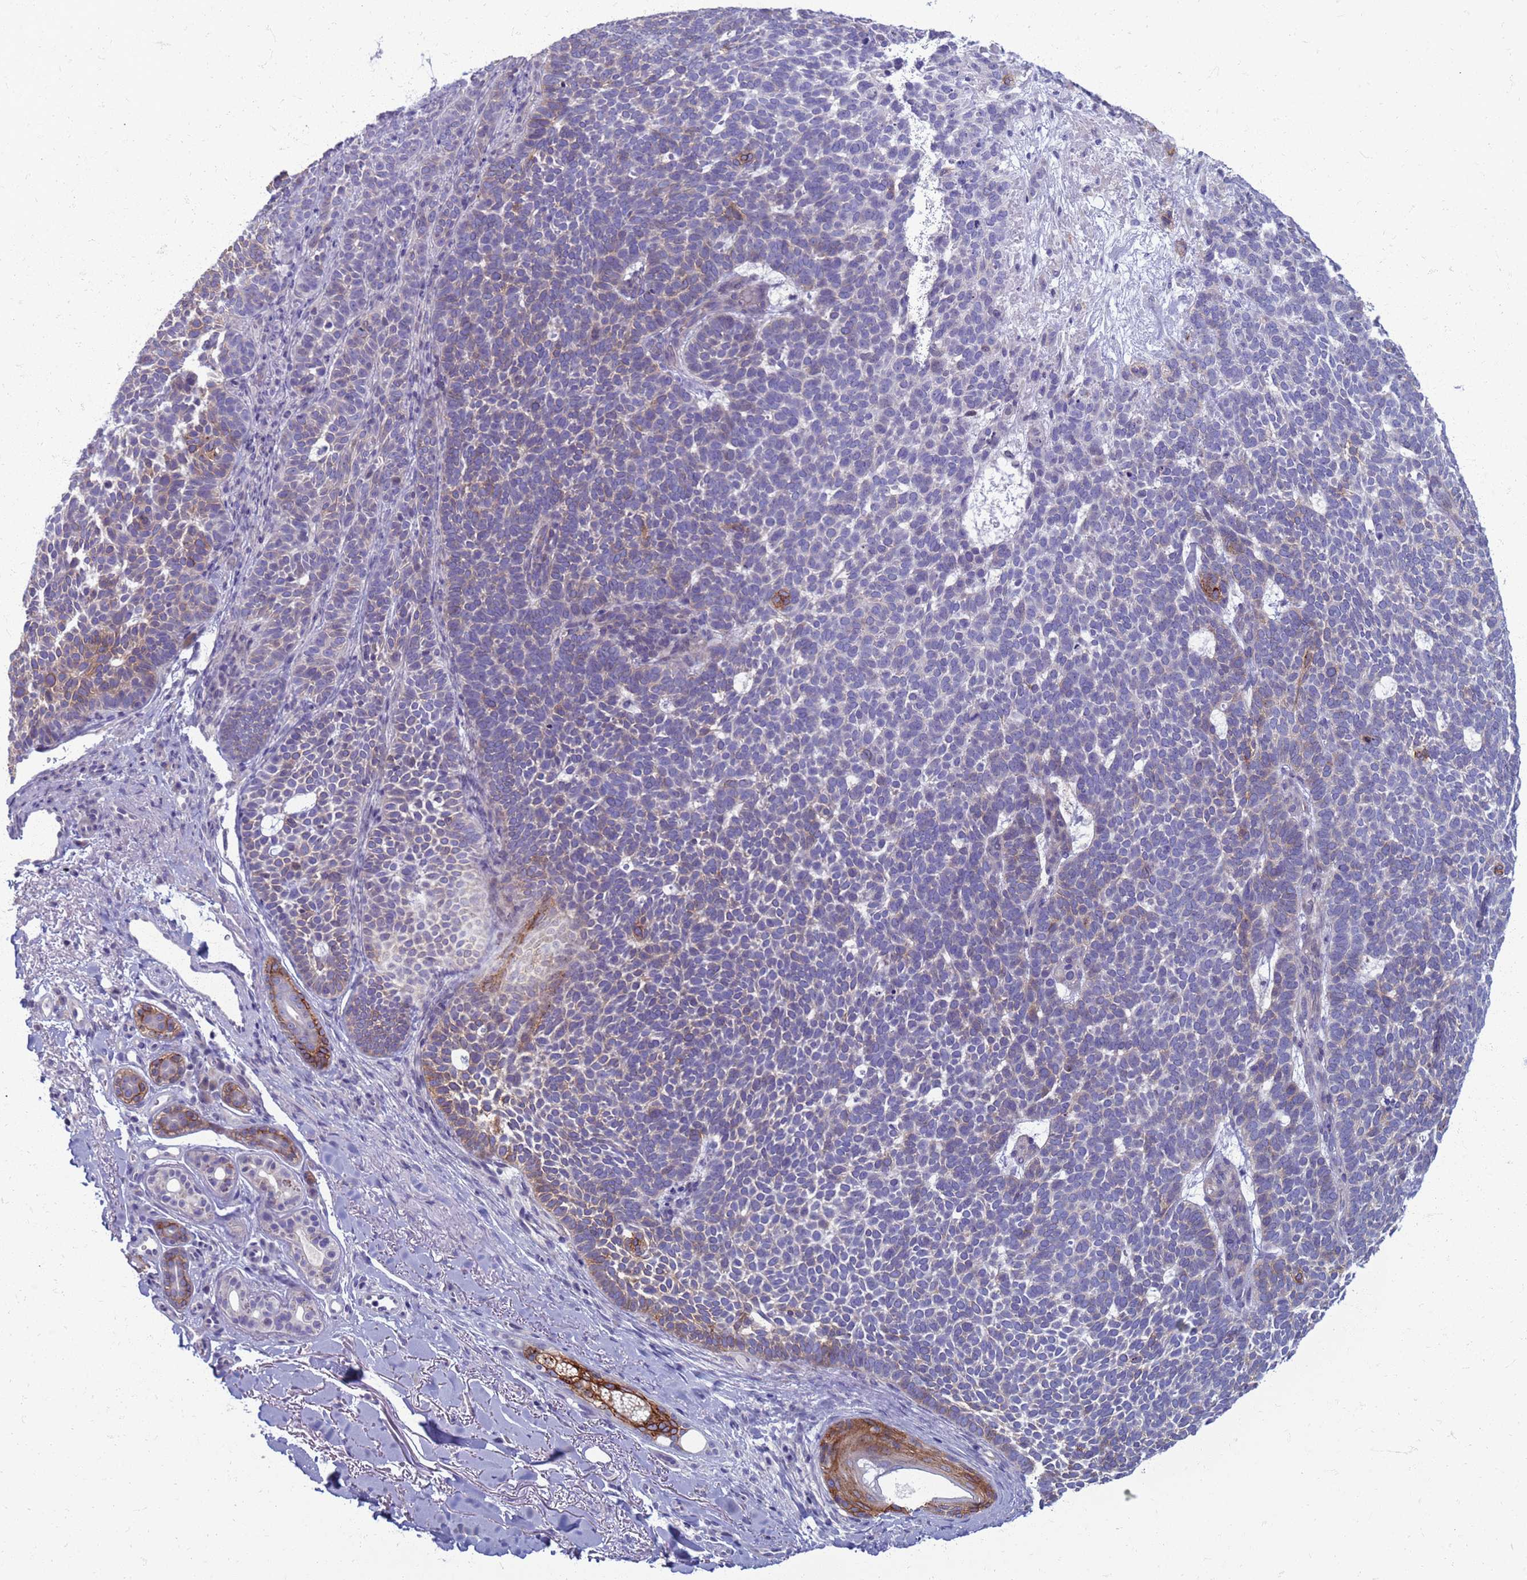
{"staining": {"intensity": "weak", "quantity": "<25%", "location": "cytoplasmic/membranous"}, "tissue": "skin cancer", "cell_type": "Tumor cells", "image_type": "cancer", "snomed": [{"axis": "morphology", "description": "Basal cell carcinoma"}, {"axis": "topography", "description": "Skin"}], "caption": "A high-resolution photomicrograph shows immunohistochemistry staining of skin cancer (basal cell carcinoma), which exhibits no significant positivity in tumor cells.", "gene": "CLCA2", "patient": {"sex": "female", "age": 77}}